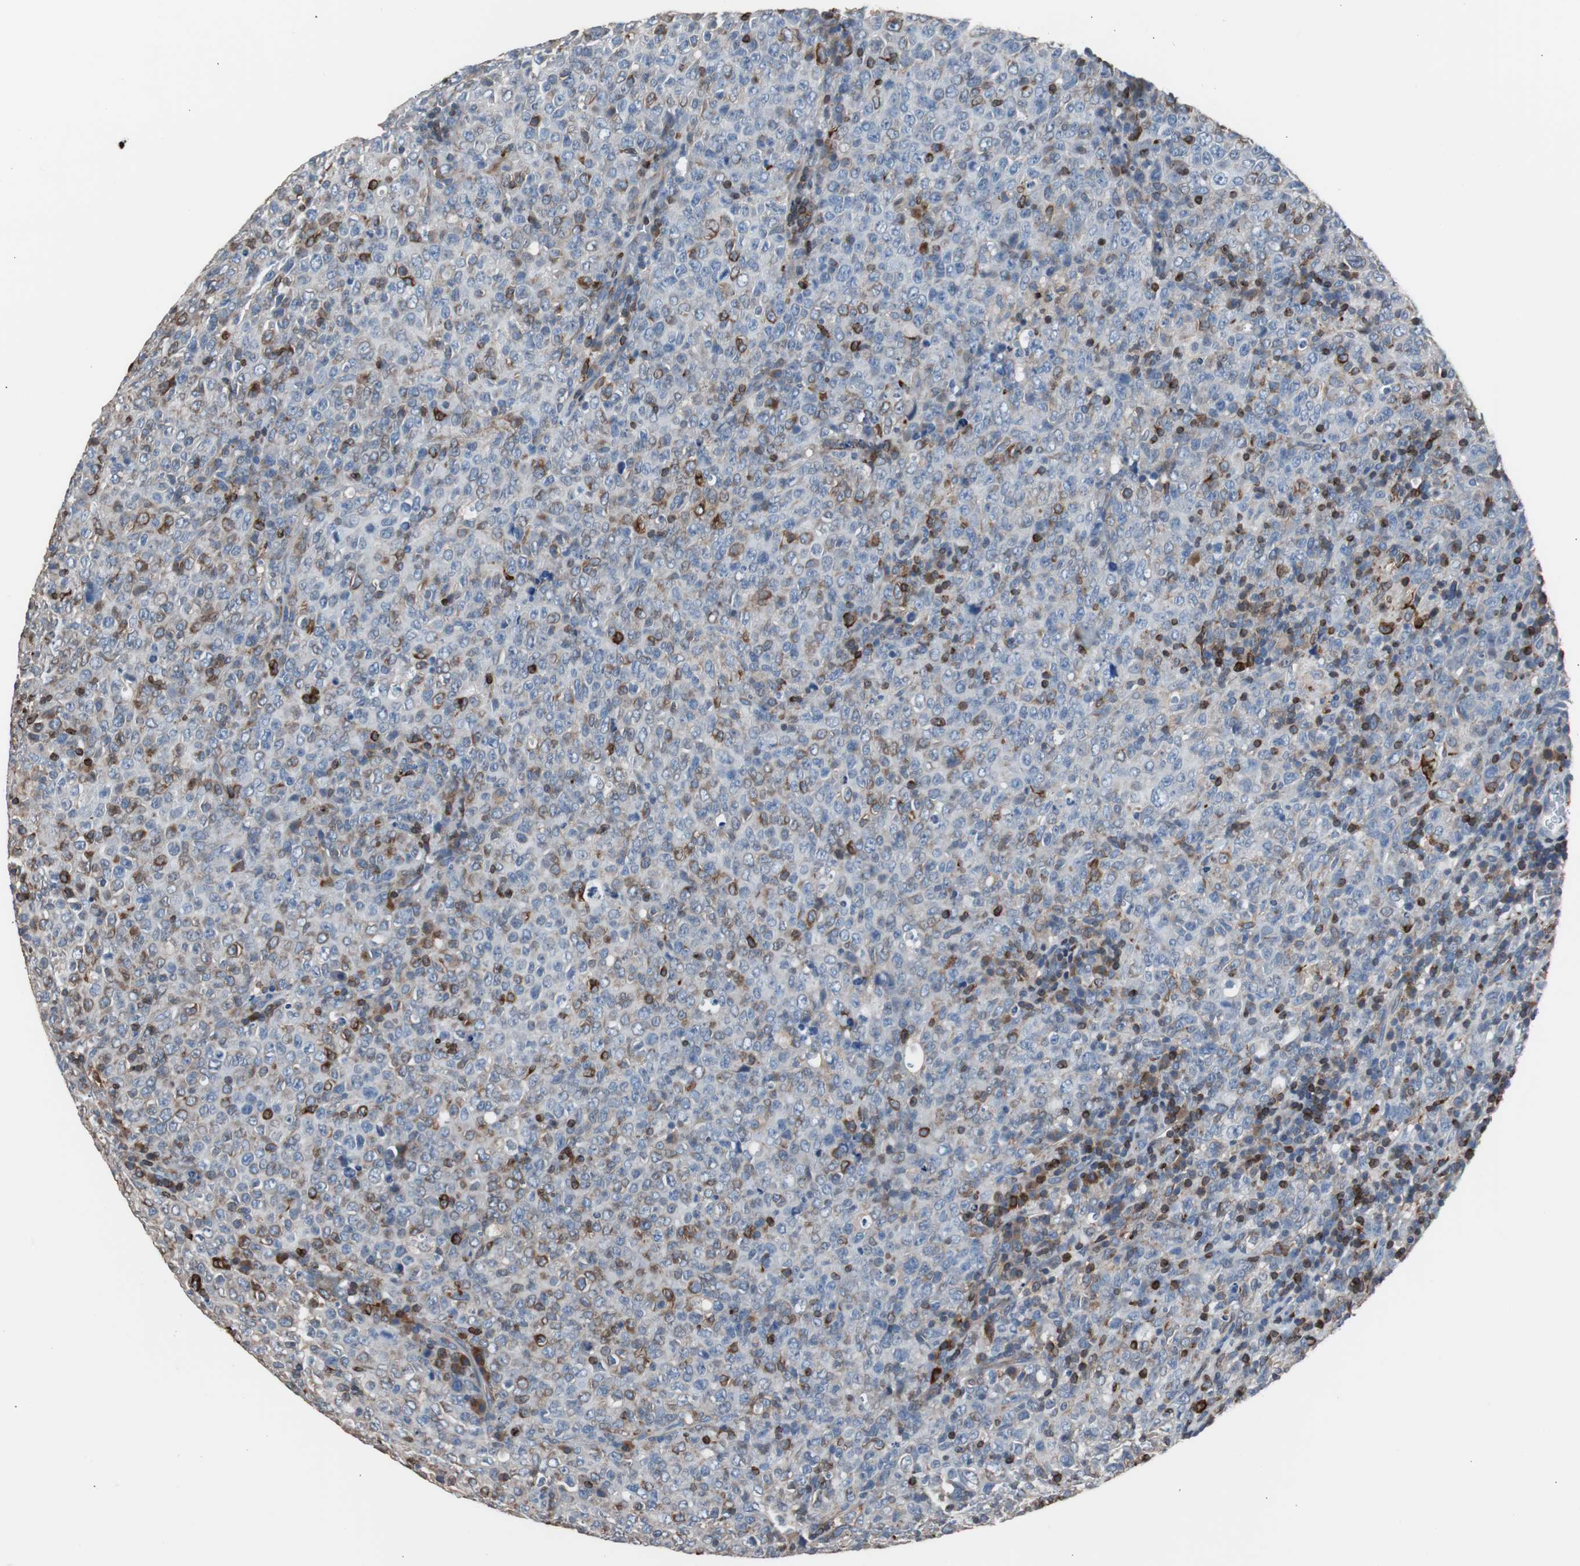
{"staining": {"intensity": "strong", "quantity": "25%-75%", "location": "cytoplasmic/membranous"}, "tissue": "lymphoma", "cell_type": "Tumor cells", "image_type": "cancer", "snomed": [{"axis": "morphology", "description": "Malignant lymphoma, non-Hodgkin's type, High grade"}, {"axis": "topography", "description": "Tonsil"}], "caption": "An image of high-grade malignant lymphoma, non-Hodgkin's type stained for a protein reveals strong cytoplasmic/membranous brown staining in tumor cells.", "gene": "PBXIP1", "patient": {"sex": "female", "age": 36}}